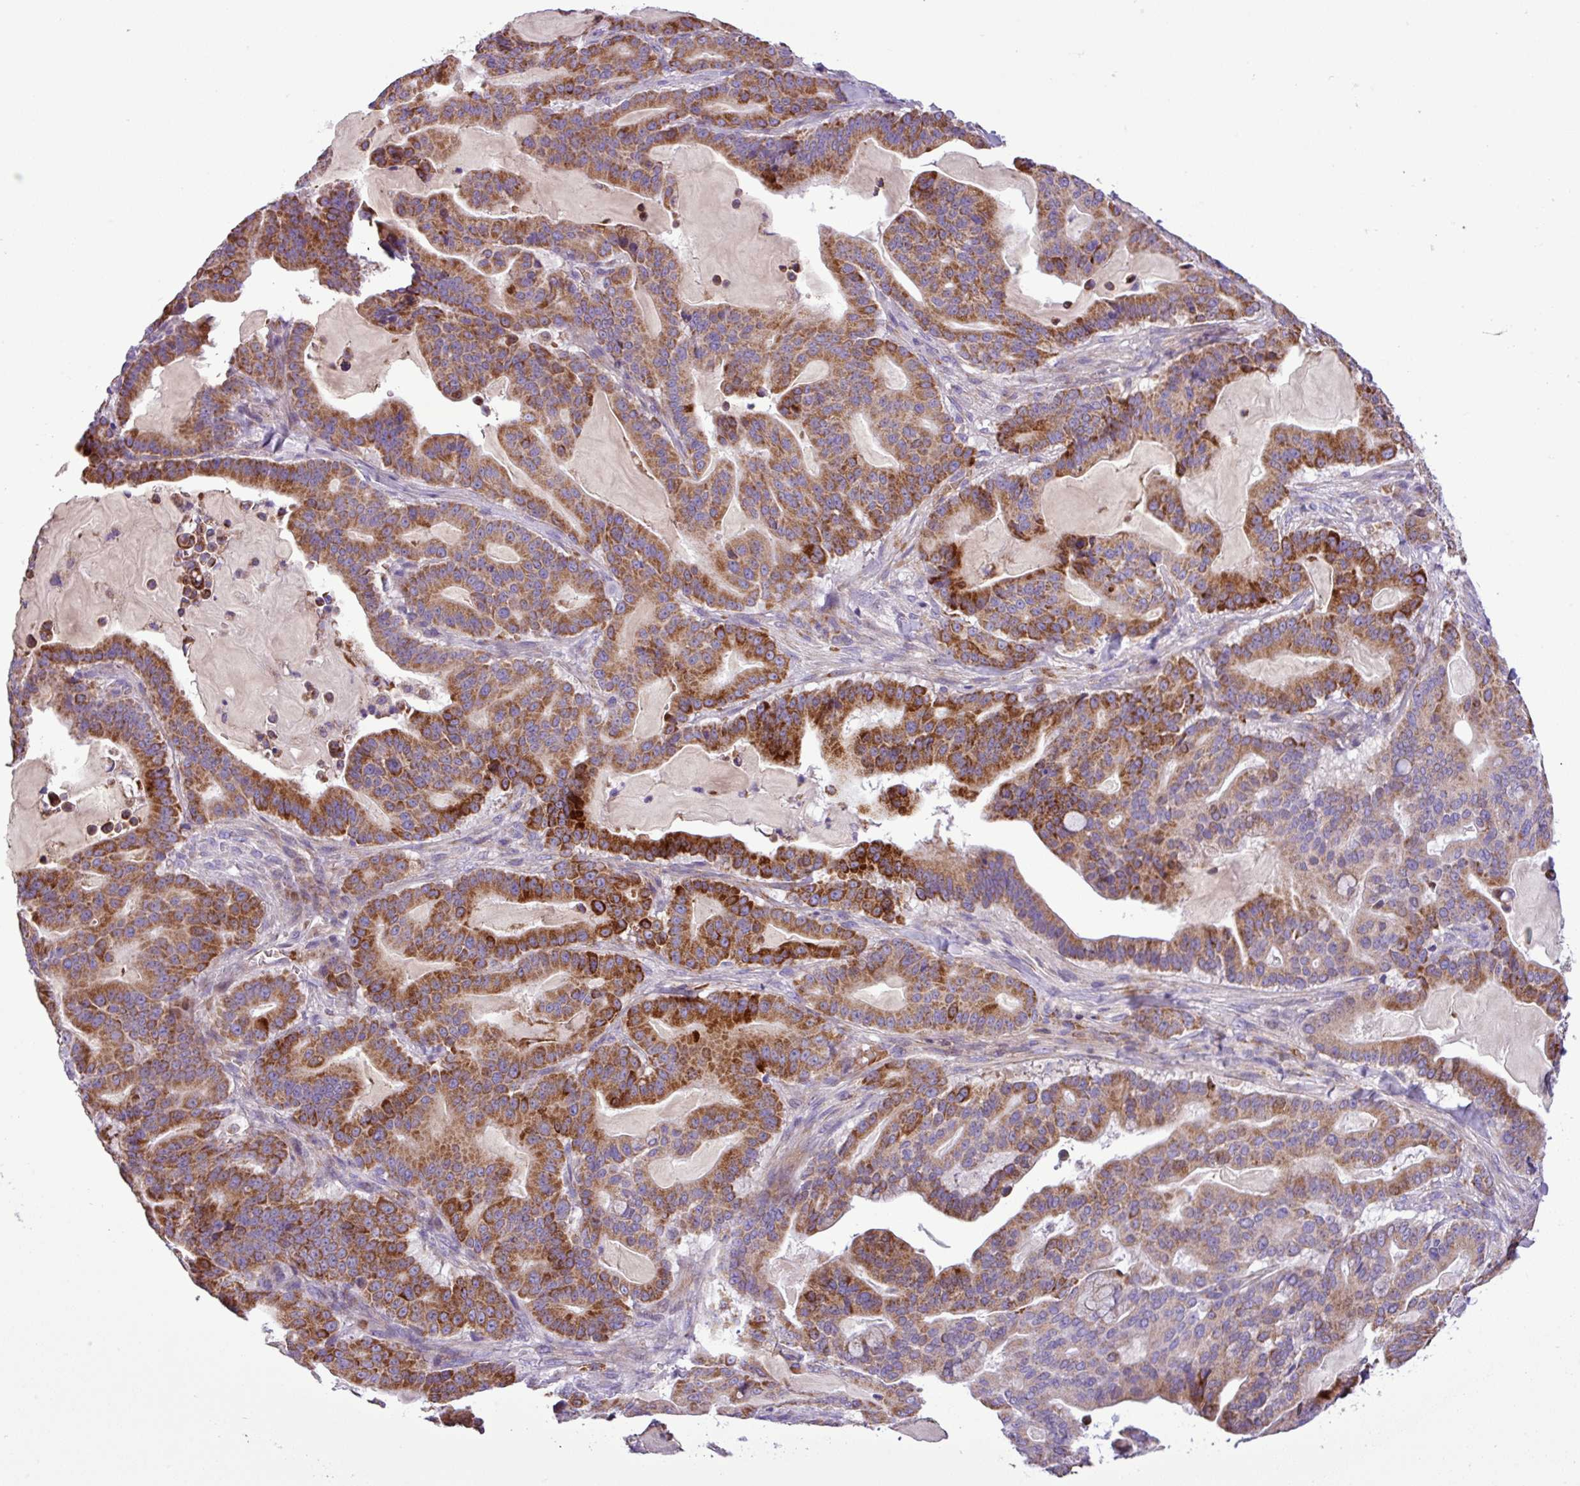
{"staining": {"intensity": "strong", "quantity": ">75%", "location": "cytoplasmic/membranous"}, "tissue": "pancreatic cancer", "cell_type": "Tumor cells", "image_type": "cancer", "snomed": [{"axis": "morphology", "description": "Adenocarcinoma, NOS"}, {"axis": "topography", "description": "Pancreas"}], "caption": "Strong cytoplasmic/membranous staining is identified in approximately >75% of tumor cells in adenocarcinoma (pancreatic).", "gene": "FAM183A", "patient": {"sex": "male", "age": 63}}